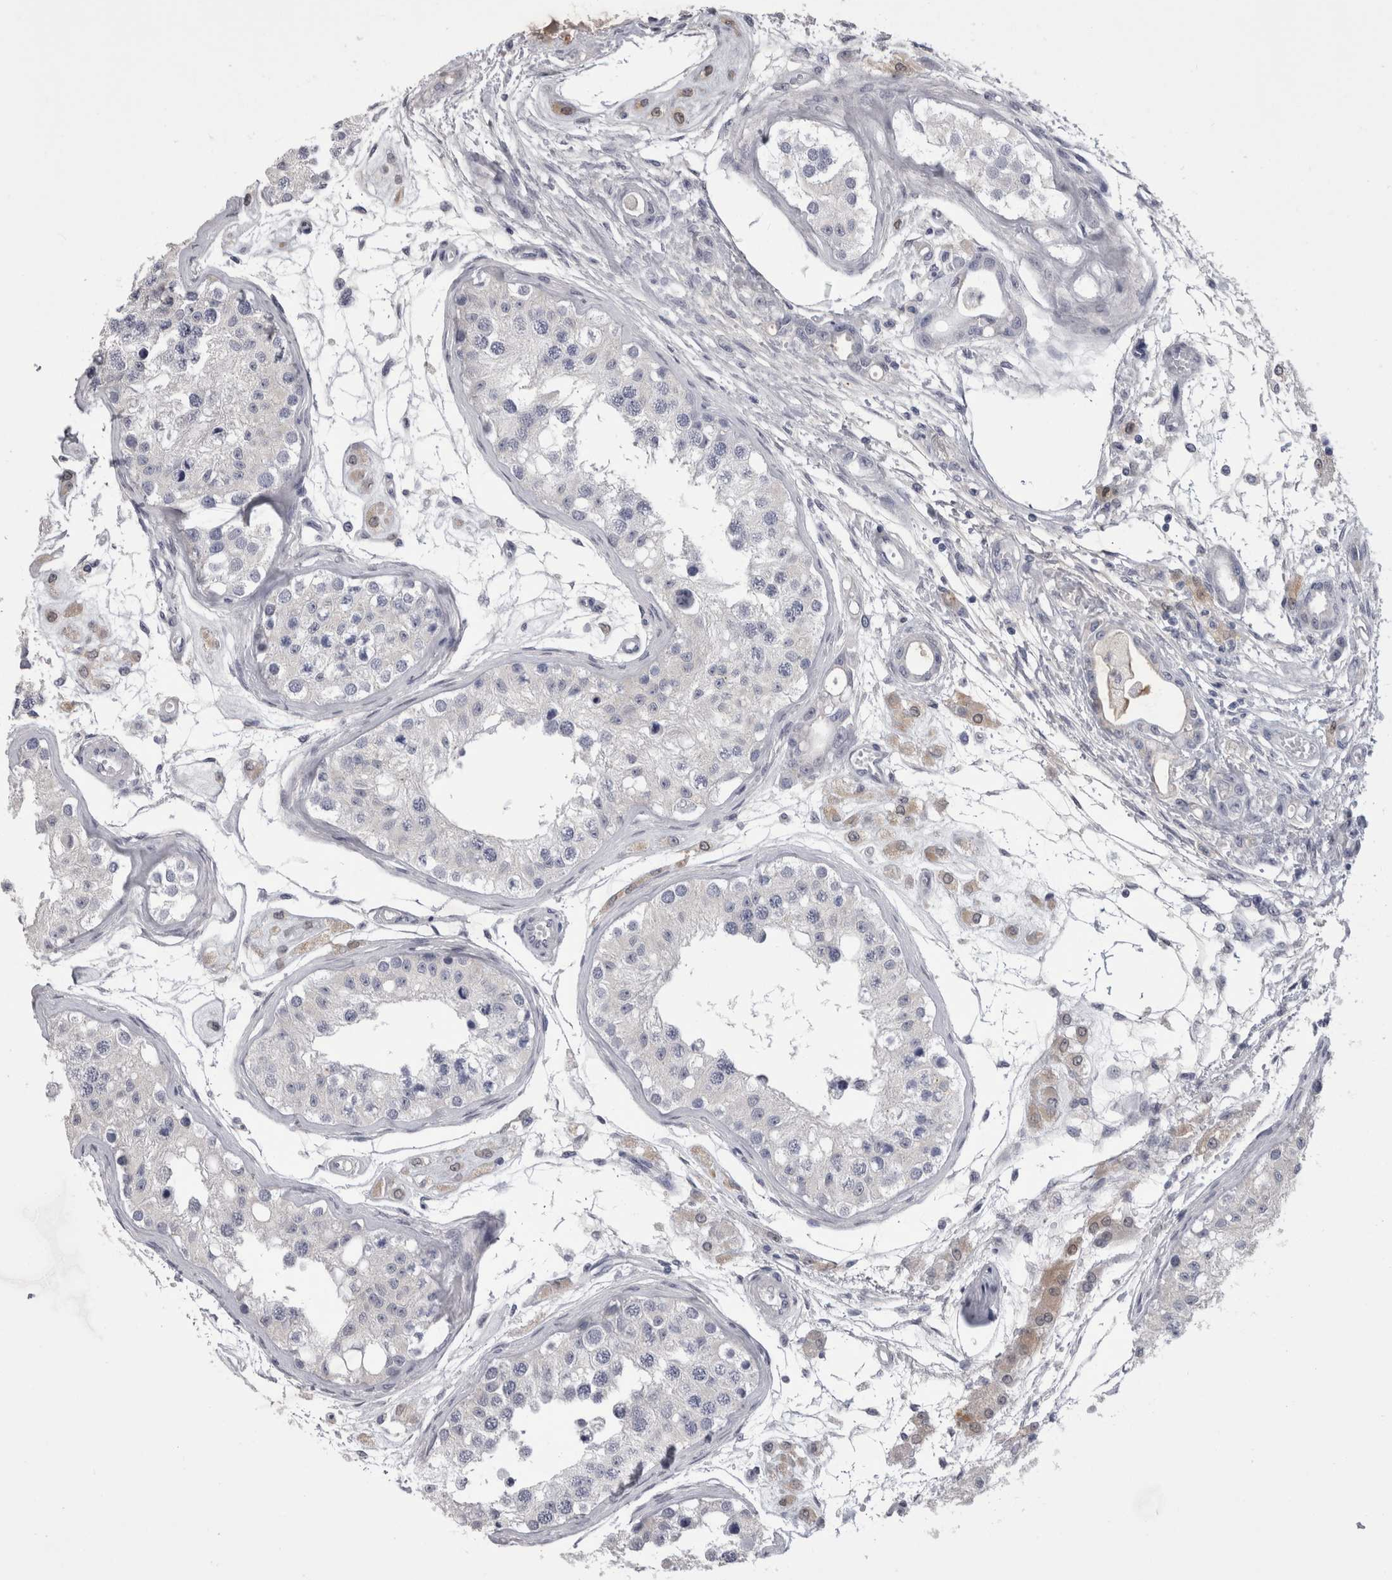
{"staining": {"intensity": "negative", "quantity": "none", "location": "none"}, "tissue": "testis", "cell_type": "Cells in seminiferous ducts", "image_type": "normal", "snomed": [{"axis": "morphology", "description": "Normal tissue, NOS"}, {"axis": "morphology", "description": "Adenocarcinoma, metastatic, NOS"}, {"axis": "topography", "description": "Testis"}], "caption": "This is an IHC image of unremarkable testis. There is no expression in cells in seminiferous ducts.", "gene": "AFMID", "patient": {"sex": "male", "age": 26}}